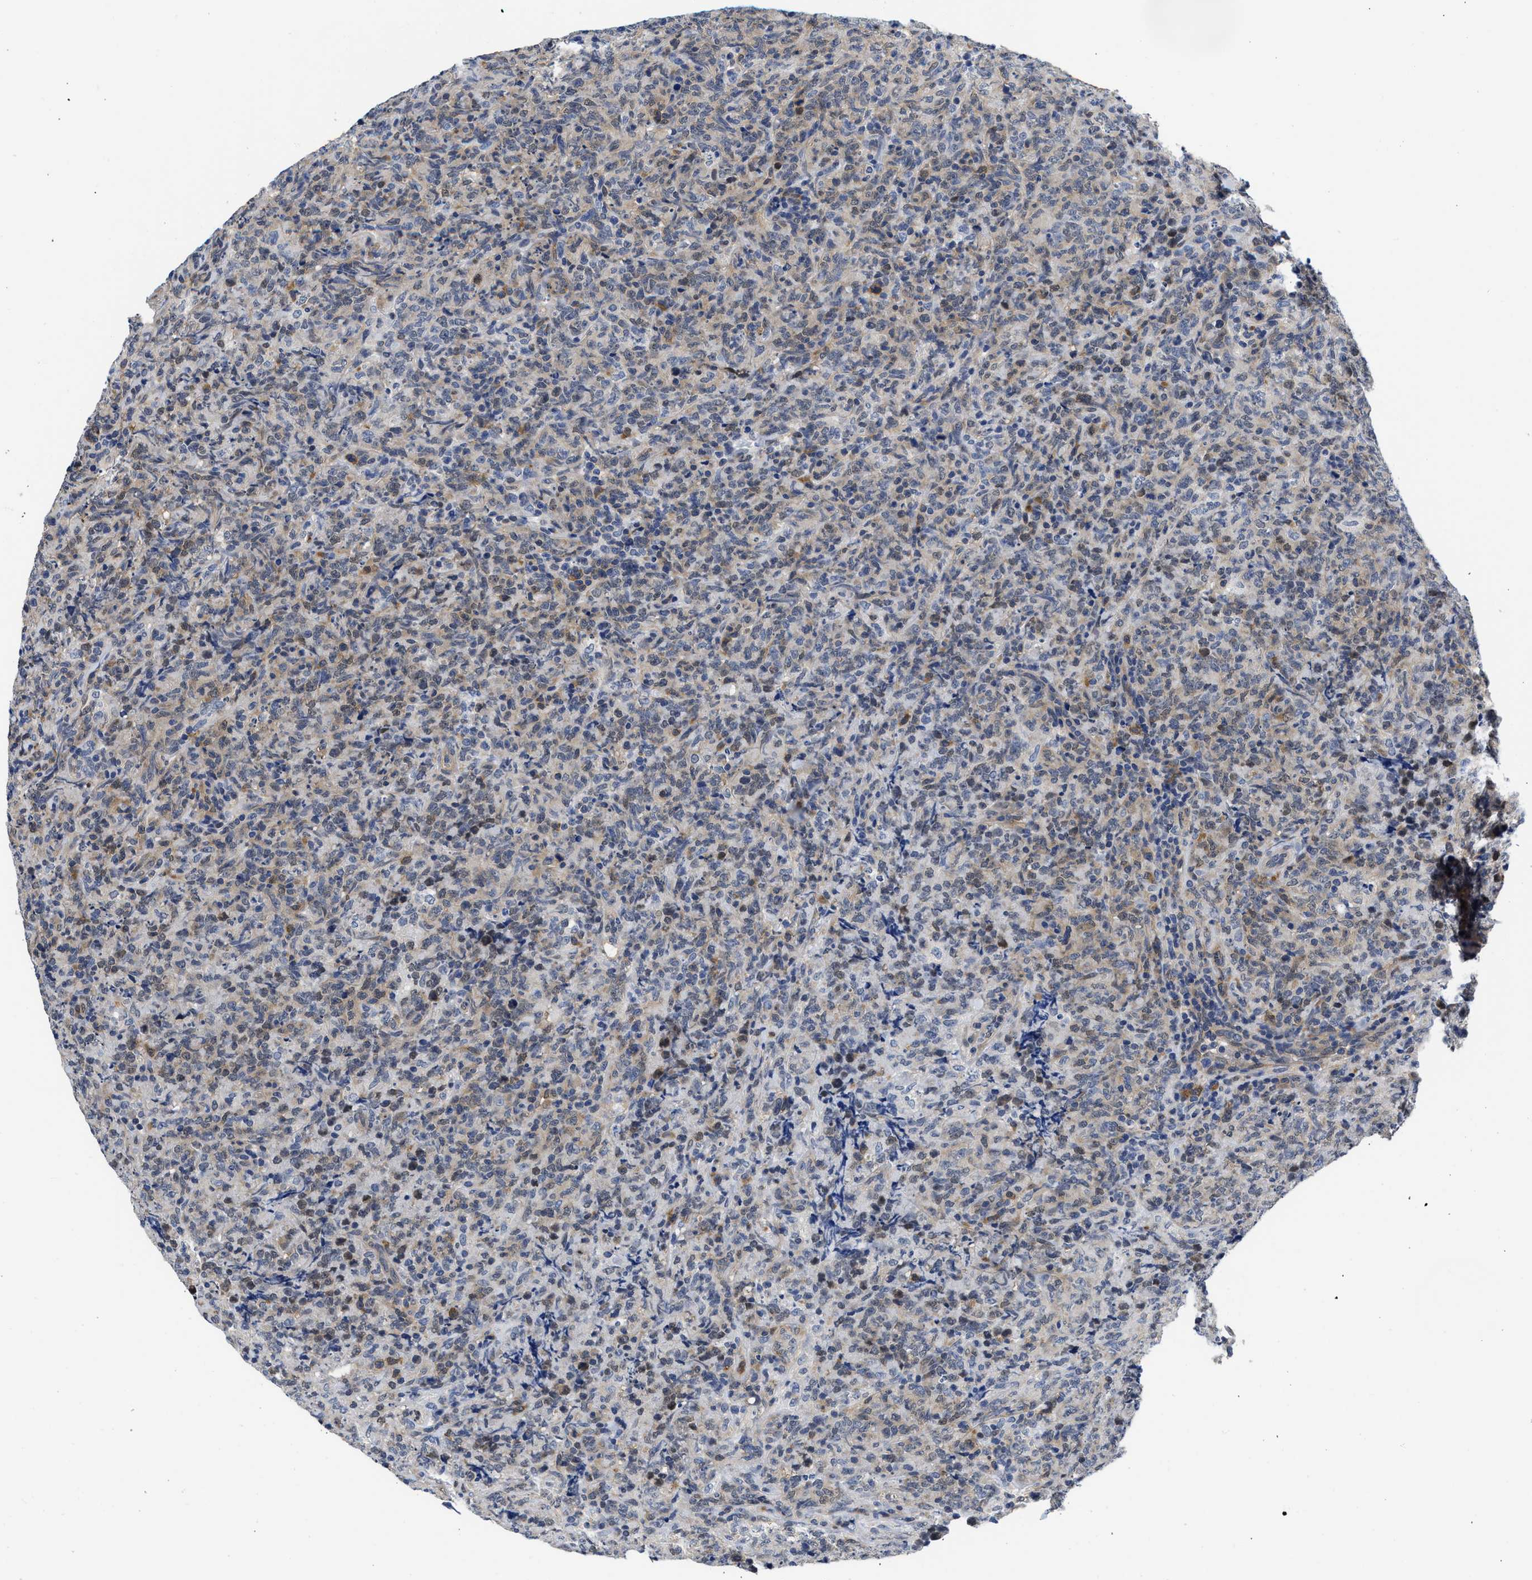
{"staining": {"intensity": "moderate", "quantity": "<25%", "location": "cytoplasmic/membranous,nuclear"}, "tissue": "lymphoma", "cell_type": "Tumor cells", "image_type": "cancer", "snomed": [{"axis": "morphology", "description": "Malignant lymphoma, non-Hodgkin's type, High grade"}, {"axis": "topography", "description": "Tonsil"}], "caption": "Human malignant lymphoma, non-Hodgkin's type (high-grade) stained with a protein marker exhibits moderate staining in tumor cells.", "gene": "XPO5", "patient": {"sex": "female", "age": 36}}